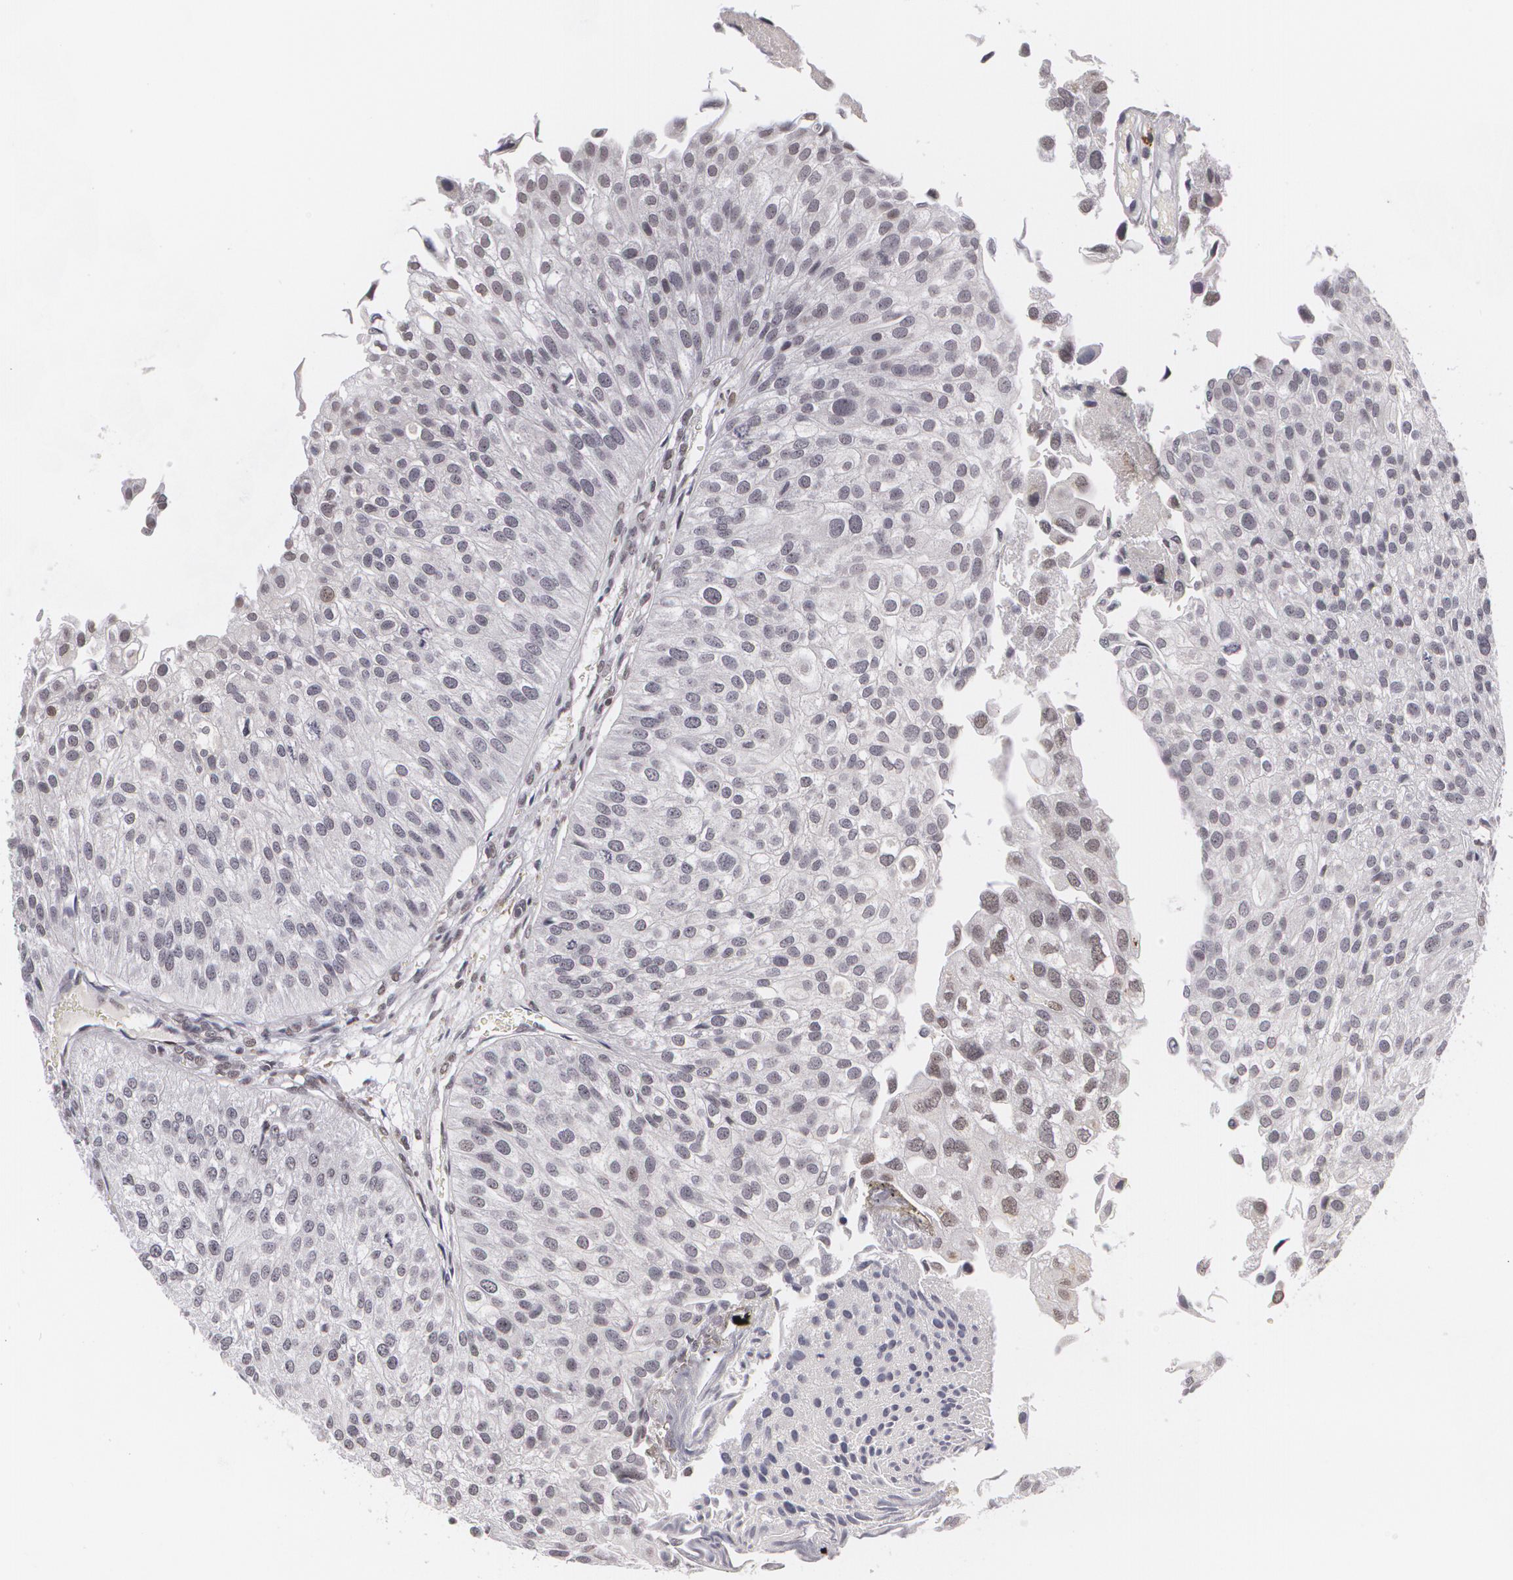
{"staining": {"intensity": "negative", "quantity": "none", "location": "none"}, "tissue": "urothelial cancer", "cell_type": "Tumor cells", "image_type": "cancer", "snomed": [{"axis": "morphology", "description": "Urothelial carcinoma, Low grade"}, {"axis": "topography", "description": "Urinary bladder"}], "caption": "A photomicrograph of human low-grade urothelial carcinoma is negative for staining in tumor cells.", "gene": "RRP7A", "patient": {"sex": "female", "age": 89}}